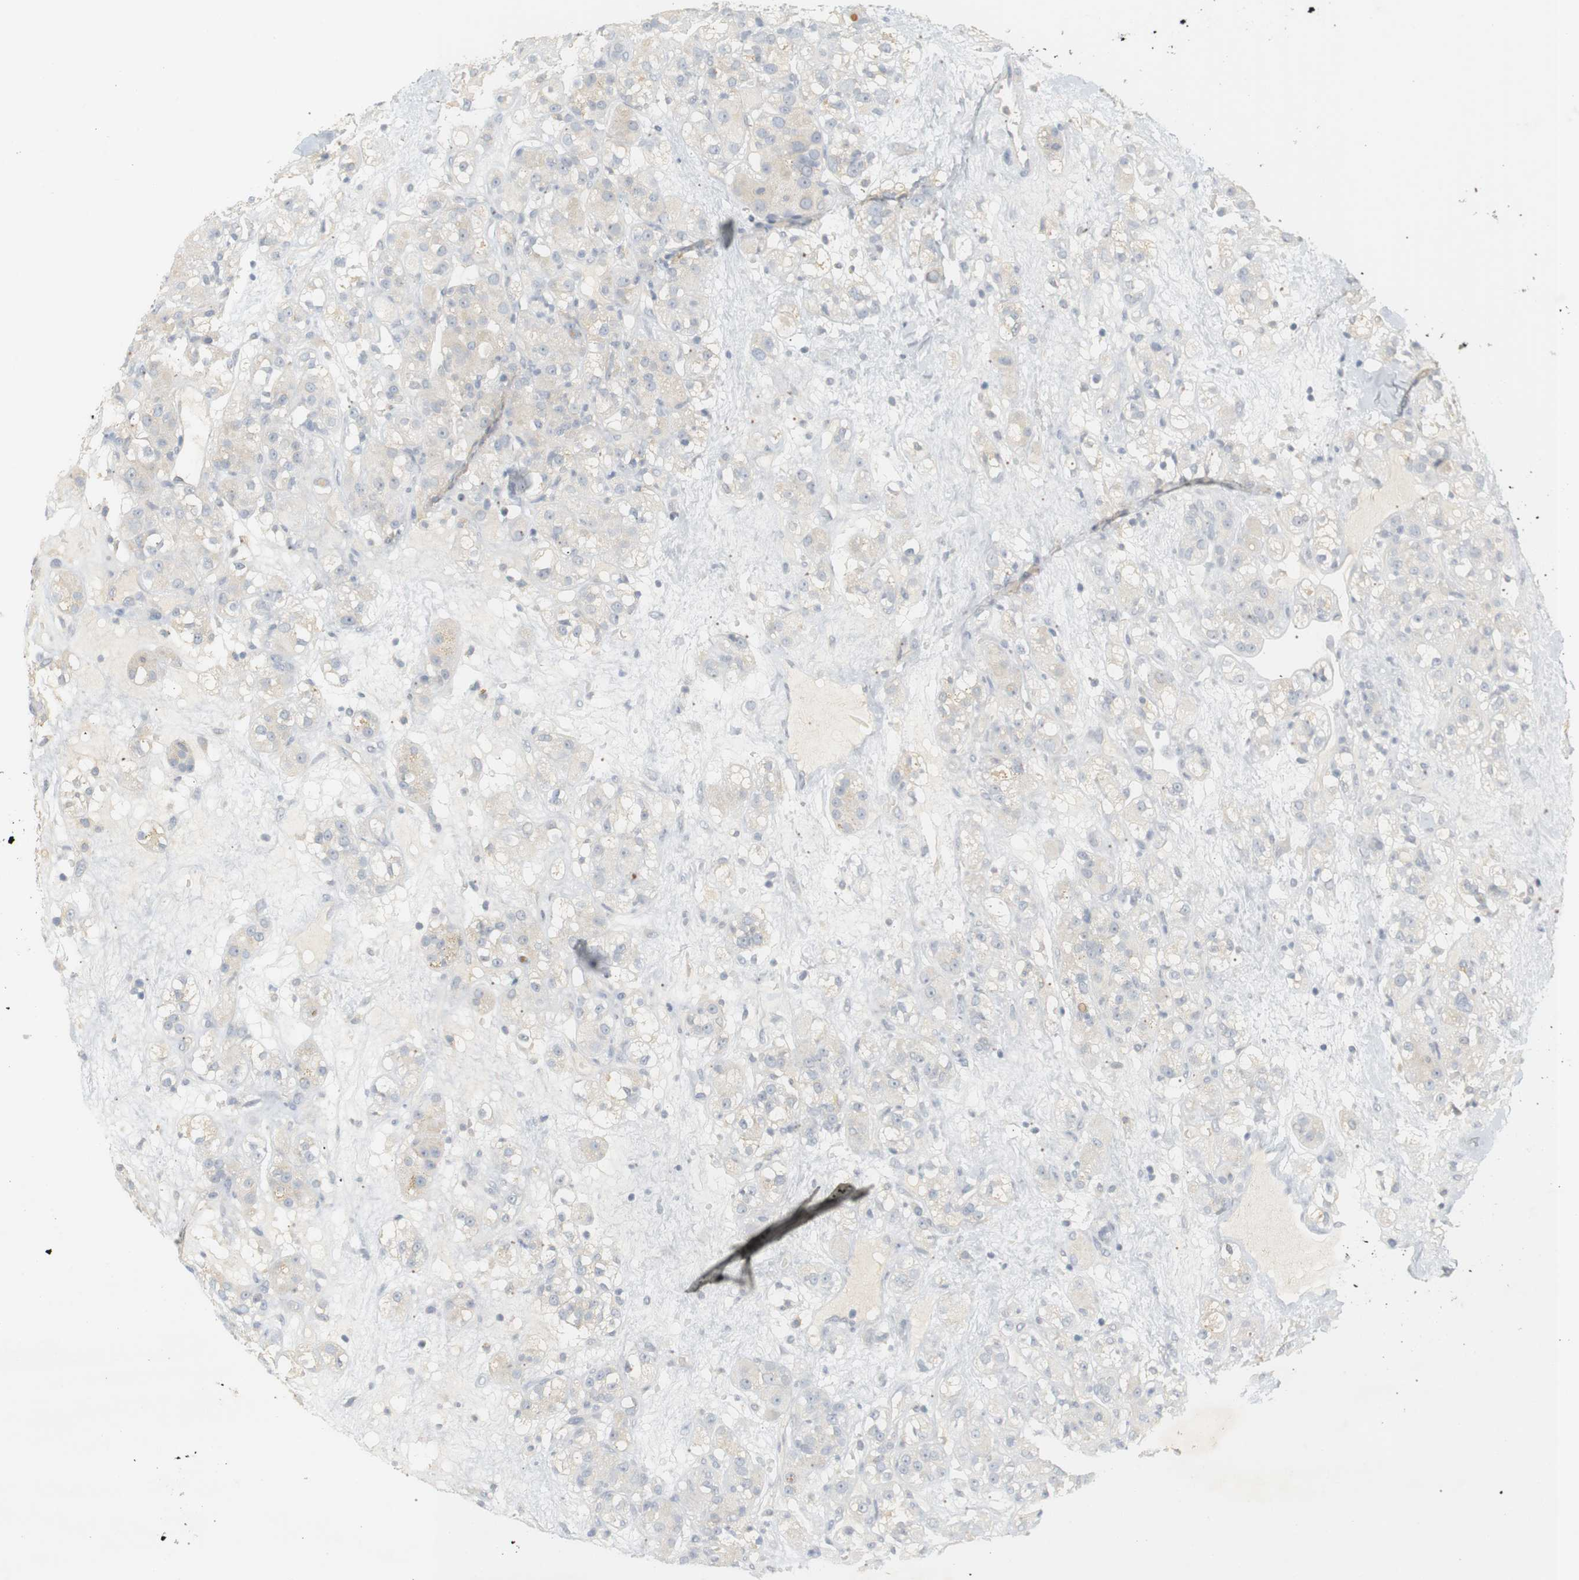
{"staining": {"intensity": "negative", "quantity": "none", "location": "none"}, "tissue": "renal cancer", "cell_type": "Tumor cells", "image_type": "cancer", "snomed": [{"axis": "morphology", "description": "Normal tissue, NOS"}, {"axis": "morphology", "description": "Adenocarcinoma, NOS"}, {"axis": "topography", "description": "Kidney"}], "caption": "DAB (3,3'-diaminobenzidine) immunohistochemical staining of human renal cancer (adenocarcinoma) shows no significant expression in tumor cells.", "gene": "RTN3", "patient": {"sex": "male", "age": 61}}